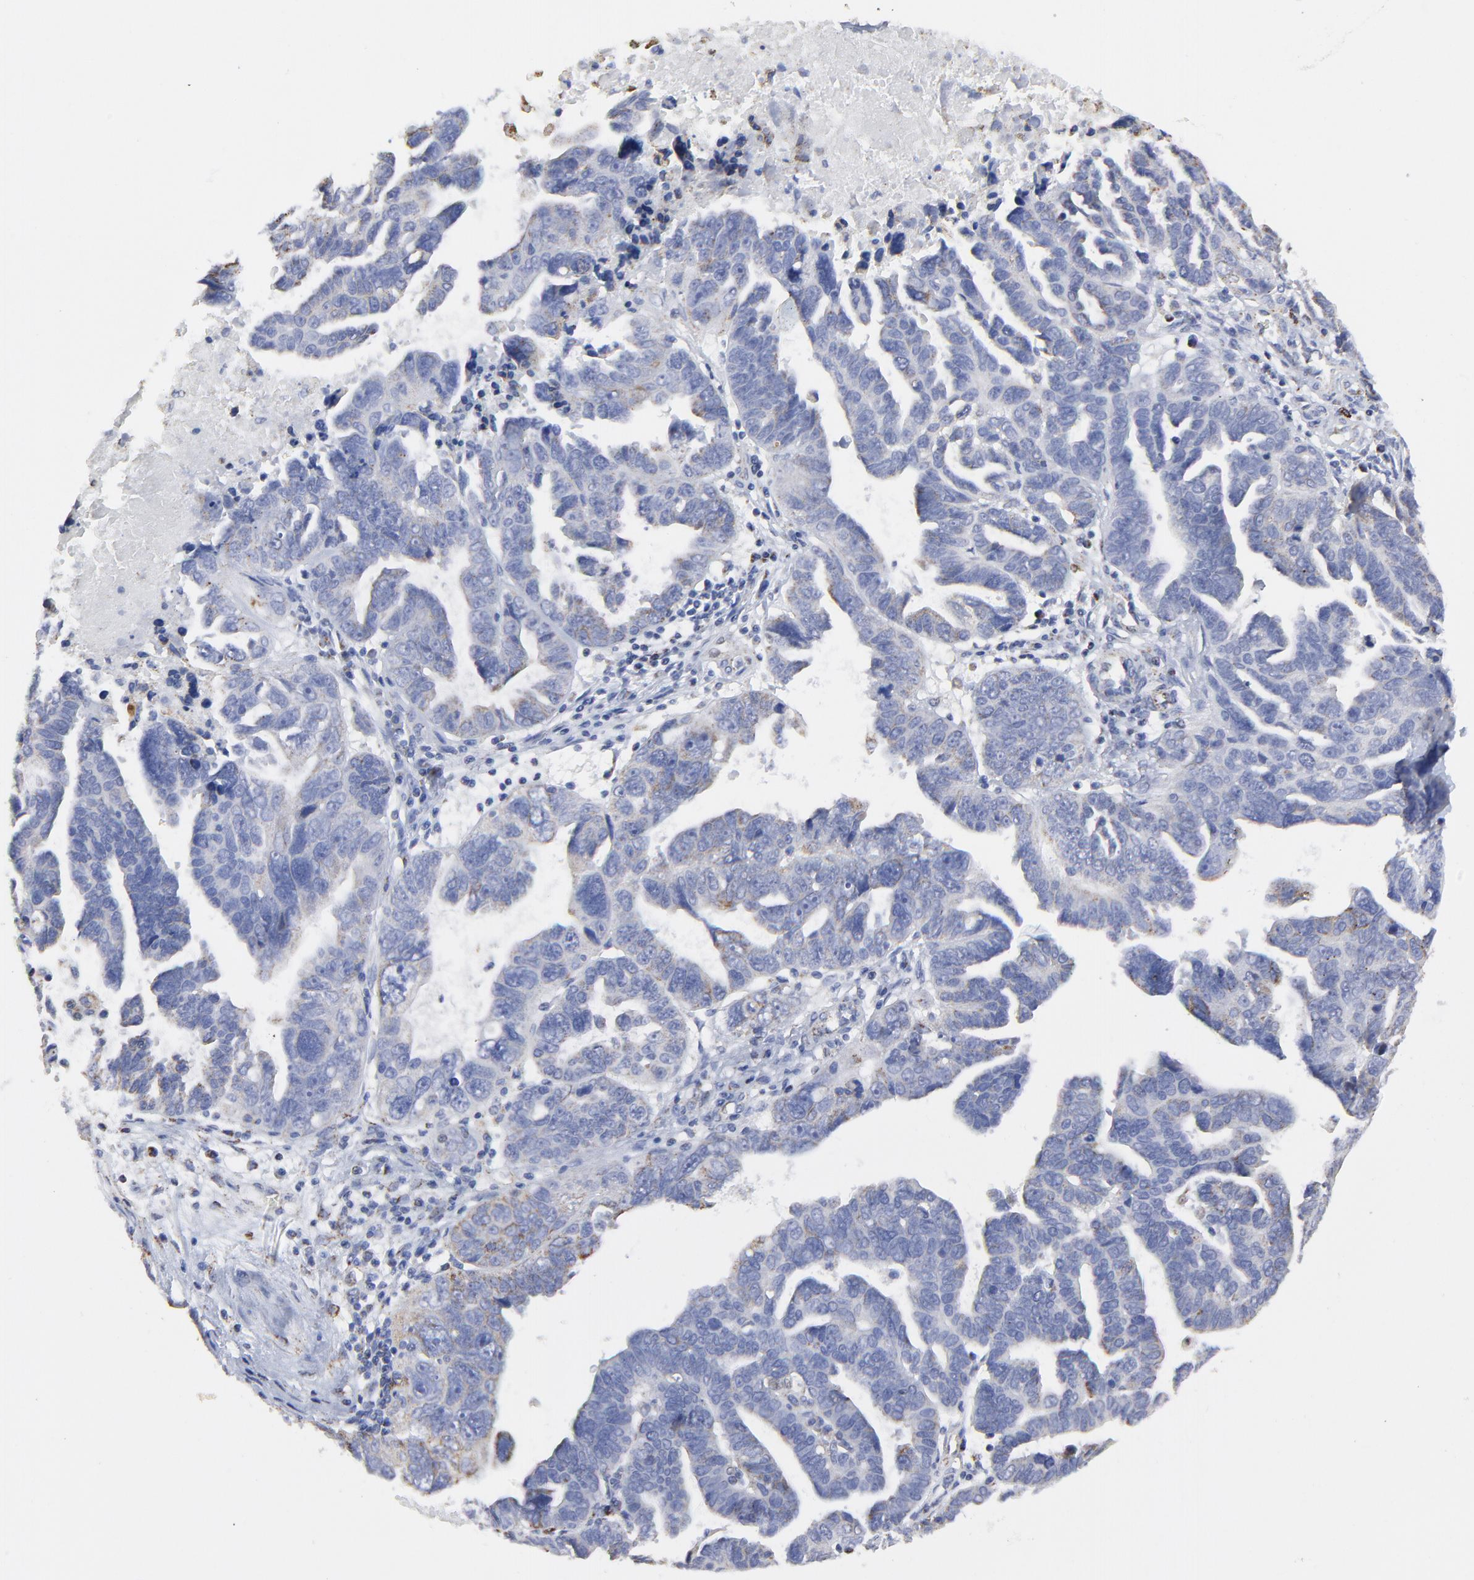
{"staining": {"intensity": "weak", "quantity": "<25%", "location": "cytoplasmic/membranous"}, "tissue": "ovarian cancer", "cell_type": "Tumor cells", "image_type": "cancer", "snomed": [{"axis": "morphology", "description": "Carcinoma, endometroid"}, {"axis": "morphology", "description": "Cystadenocarcinoma, serous, NOS"}, {"axis": "topography", "description": "Ovary"}], "caption": "Tumor cells show no significant protein positivity in ovarian cancer (serous cystadenocarcinoma).", "gene": "PINK1", "patient": {"sex": "female", "age": 45}}